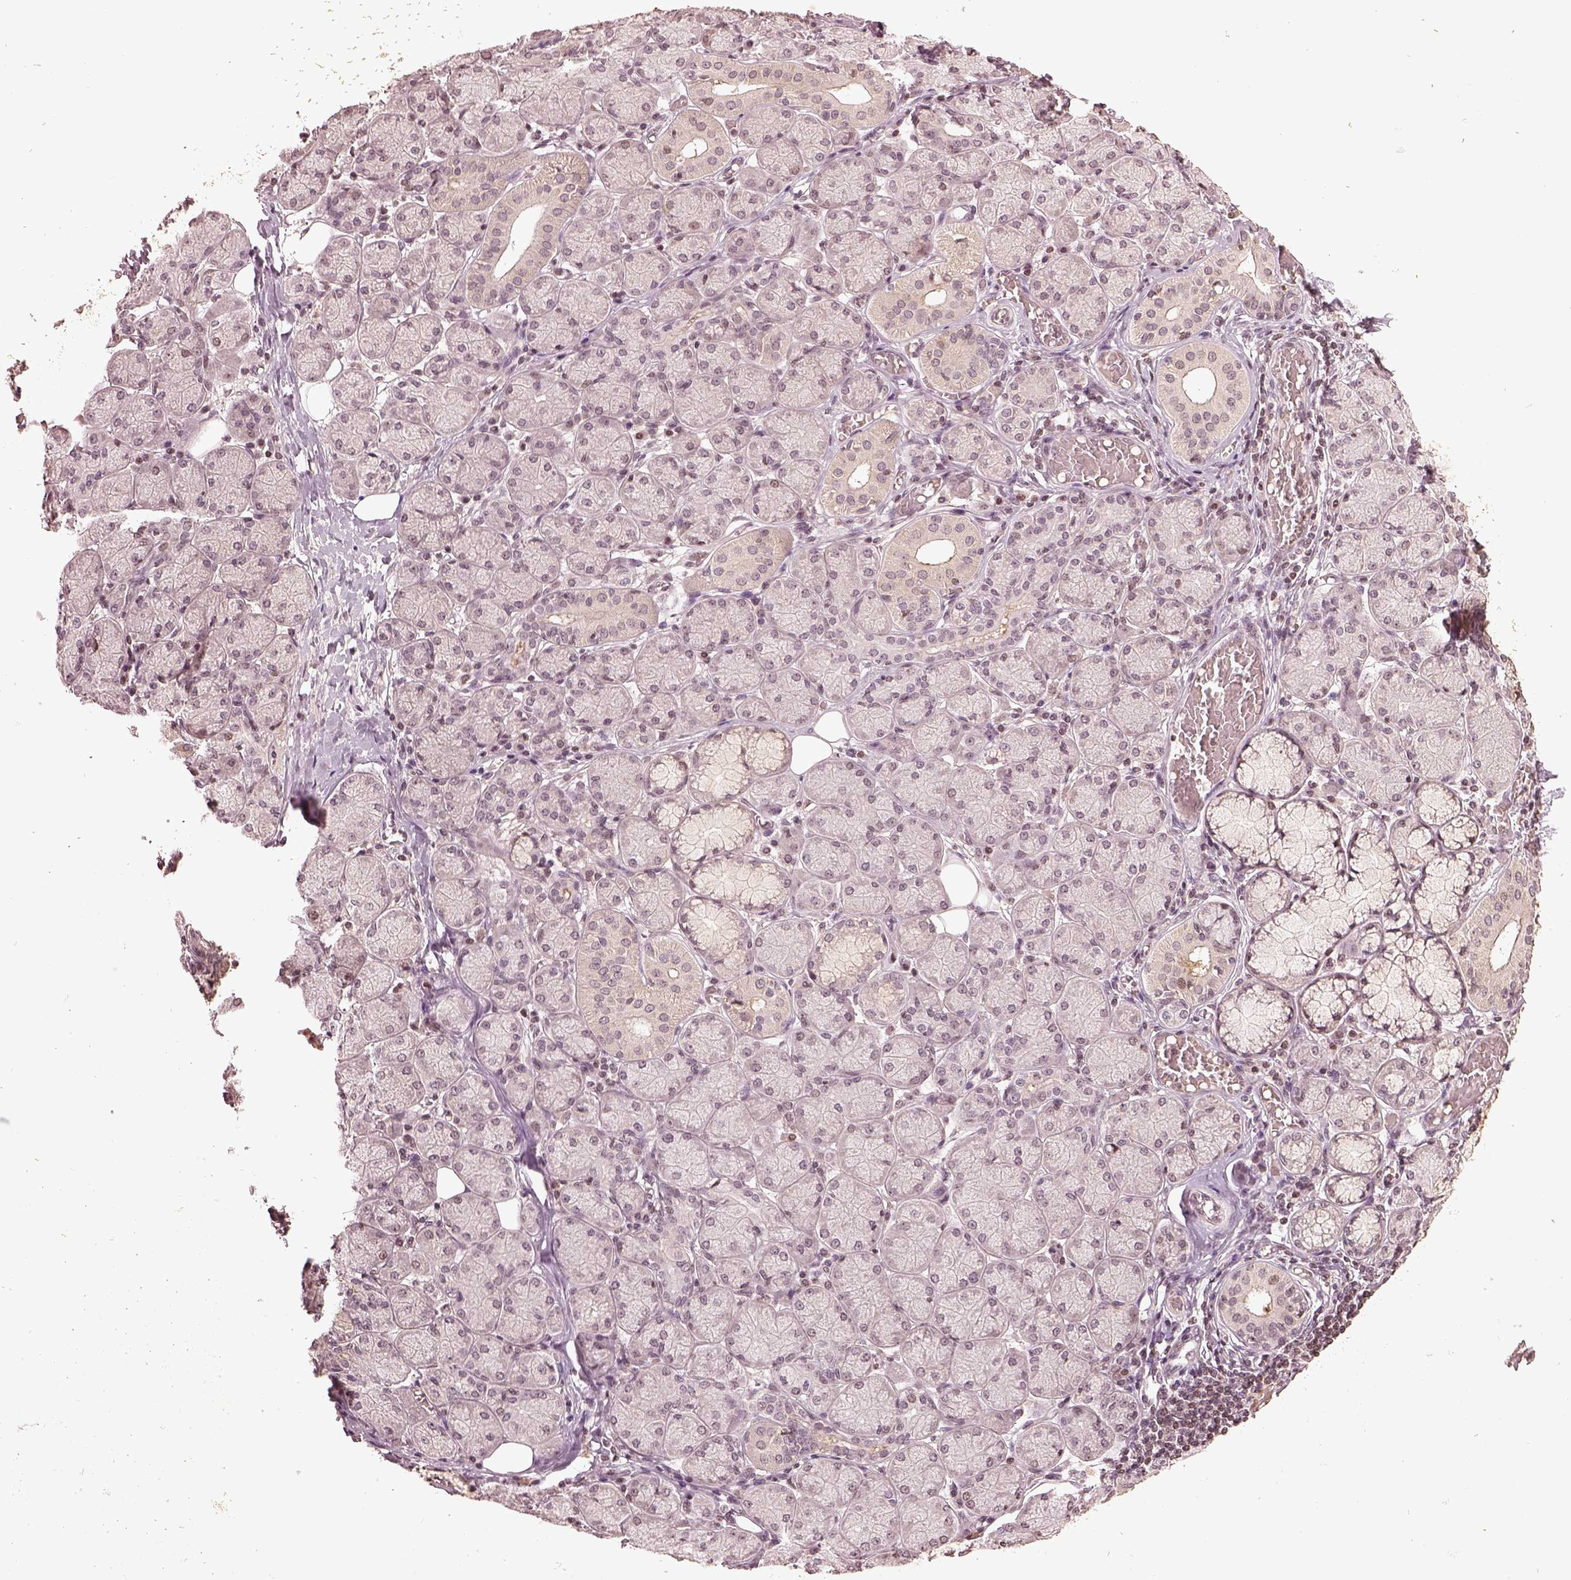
{"staining": {"intensity": "moderate", "quantity": "<25%", "location": "nuclear"}, "tissue": "salivary gland", "cell_type": "Glandular cells", "image_type": "normal", "snomed": [{"axis": "morphology", "description": "Normal tissue, NOS"}, {"axis": "topography", "description": "Salivary gland"}, {"axis": "topography", "description": "Peripheral nerve tissue"}], "caption": "This micrograph reveals benign salivary gland stained with immunohistochemistry to label a protein in brown. The nuclear of glandular cells show moderate positivity for the protein. Nuclei are counter-stained blue.", "gene": "GRM4", "patient": {"sex": "female", "age": 24}}